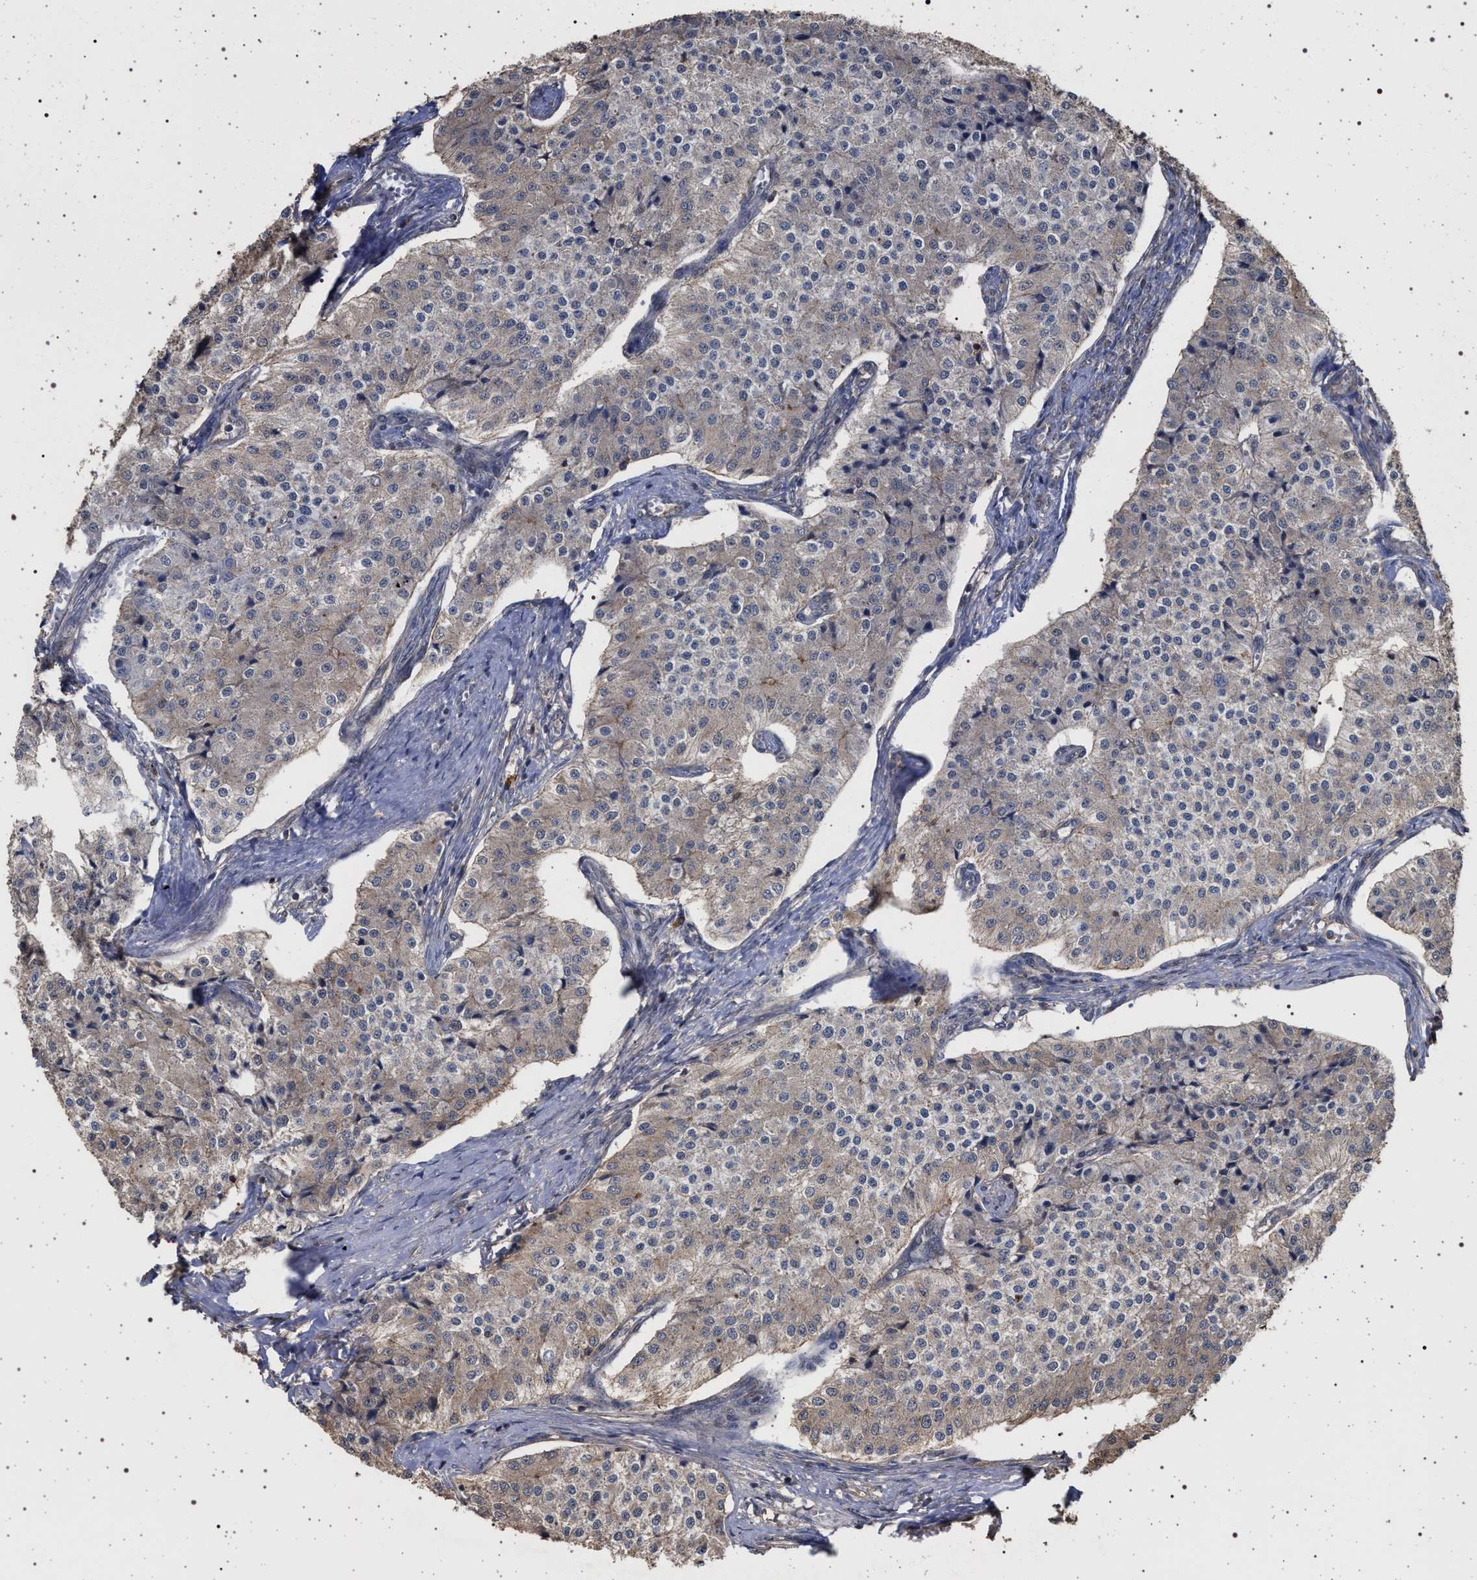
{"staining": {"intensity": "moderate", "quantity": "25%-75%", "location": "cytoplasmic/membranous"}, "tissue": "carcinoid", "cell_type": "Tumor cells", "image_type": "cancer", "snomed": [{"axis": "morphology", "description": "Carcinoid, malignant, NOS"}, {"axis": "topography", "description": "Colon"}], "caption": "Carcinoid was stained to show a protein in brown. There is medium levels of moderate cytoplasmic/membranous expression in about 25%-75% of tumor cells. Nuclei are stained in blue.", "gene": "IFT20", "patient": {"sex": "female", "age": 52}}